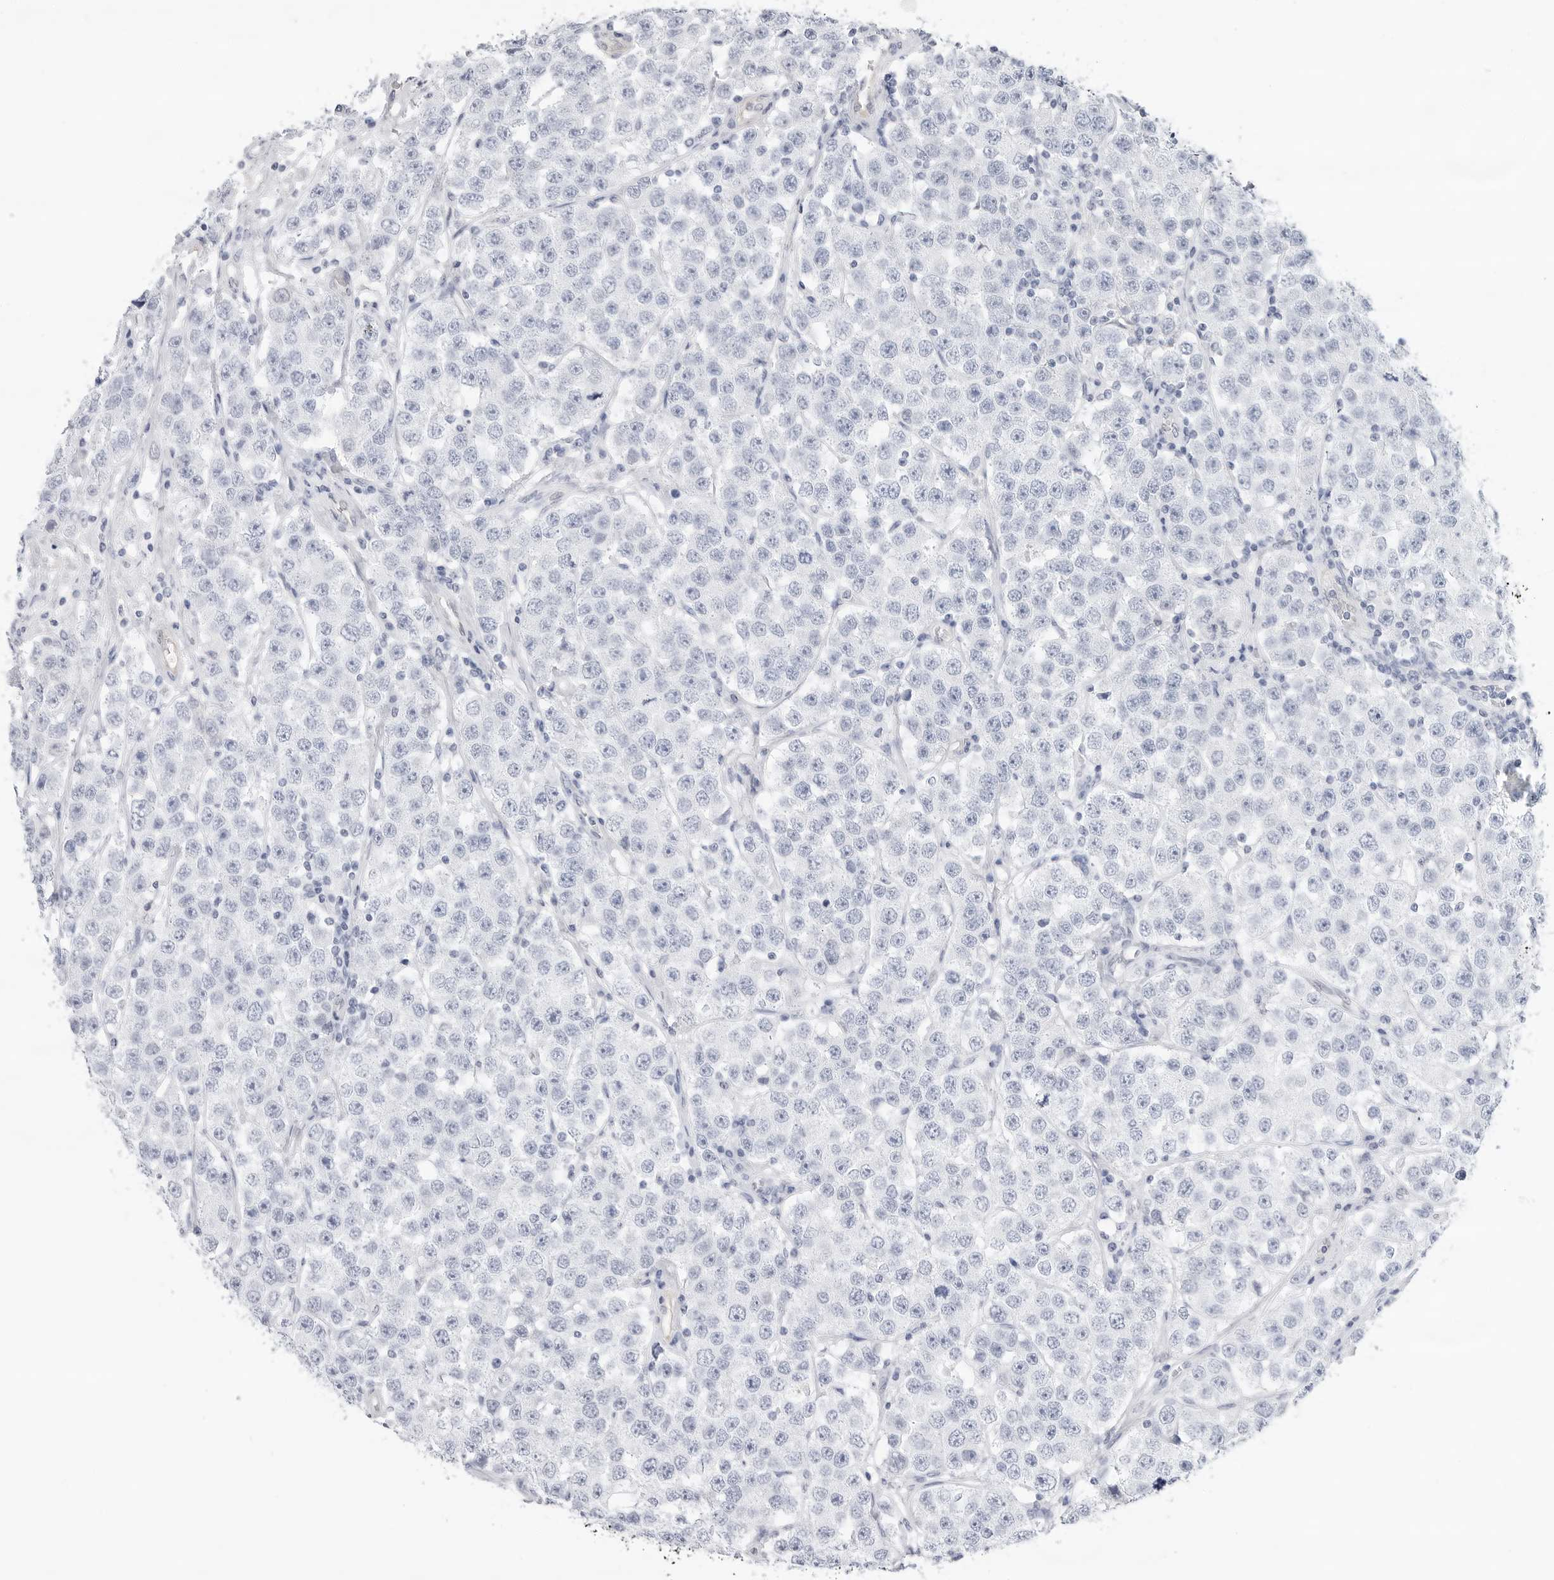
{"staining": {"intensity": "negative", "quantity": "none", "location": "none"}, "tissue": "testis cancer", "cell_type": "Tumor cells", "image_type": "cancer", "snomed": [{"axis": "morphology", "description": "Seminoma, NOS"}, {"axis": "topography", "description": "Testis"}], "caption": "This is a histopathology image of immunohistochemistry (IHC) staining of seminoma (testis), which shows no staining in tumor cells. Brightfield microscopy of IHC stained with DAB (3,3'-diaminobenzidine) (brown) and hematoxylin (blue), captured at high magnification.", "gene": "SLC19A1", "patient": {"sex": "male", "age": 28}}